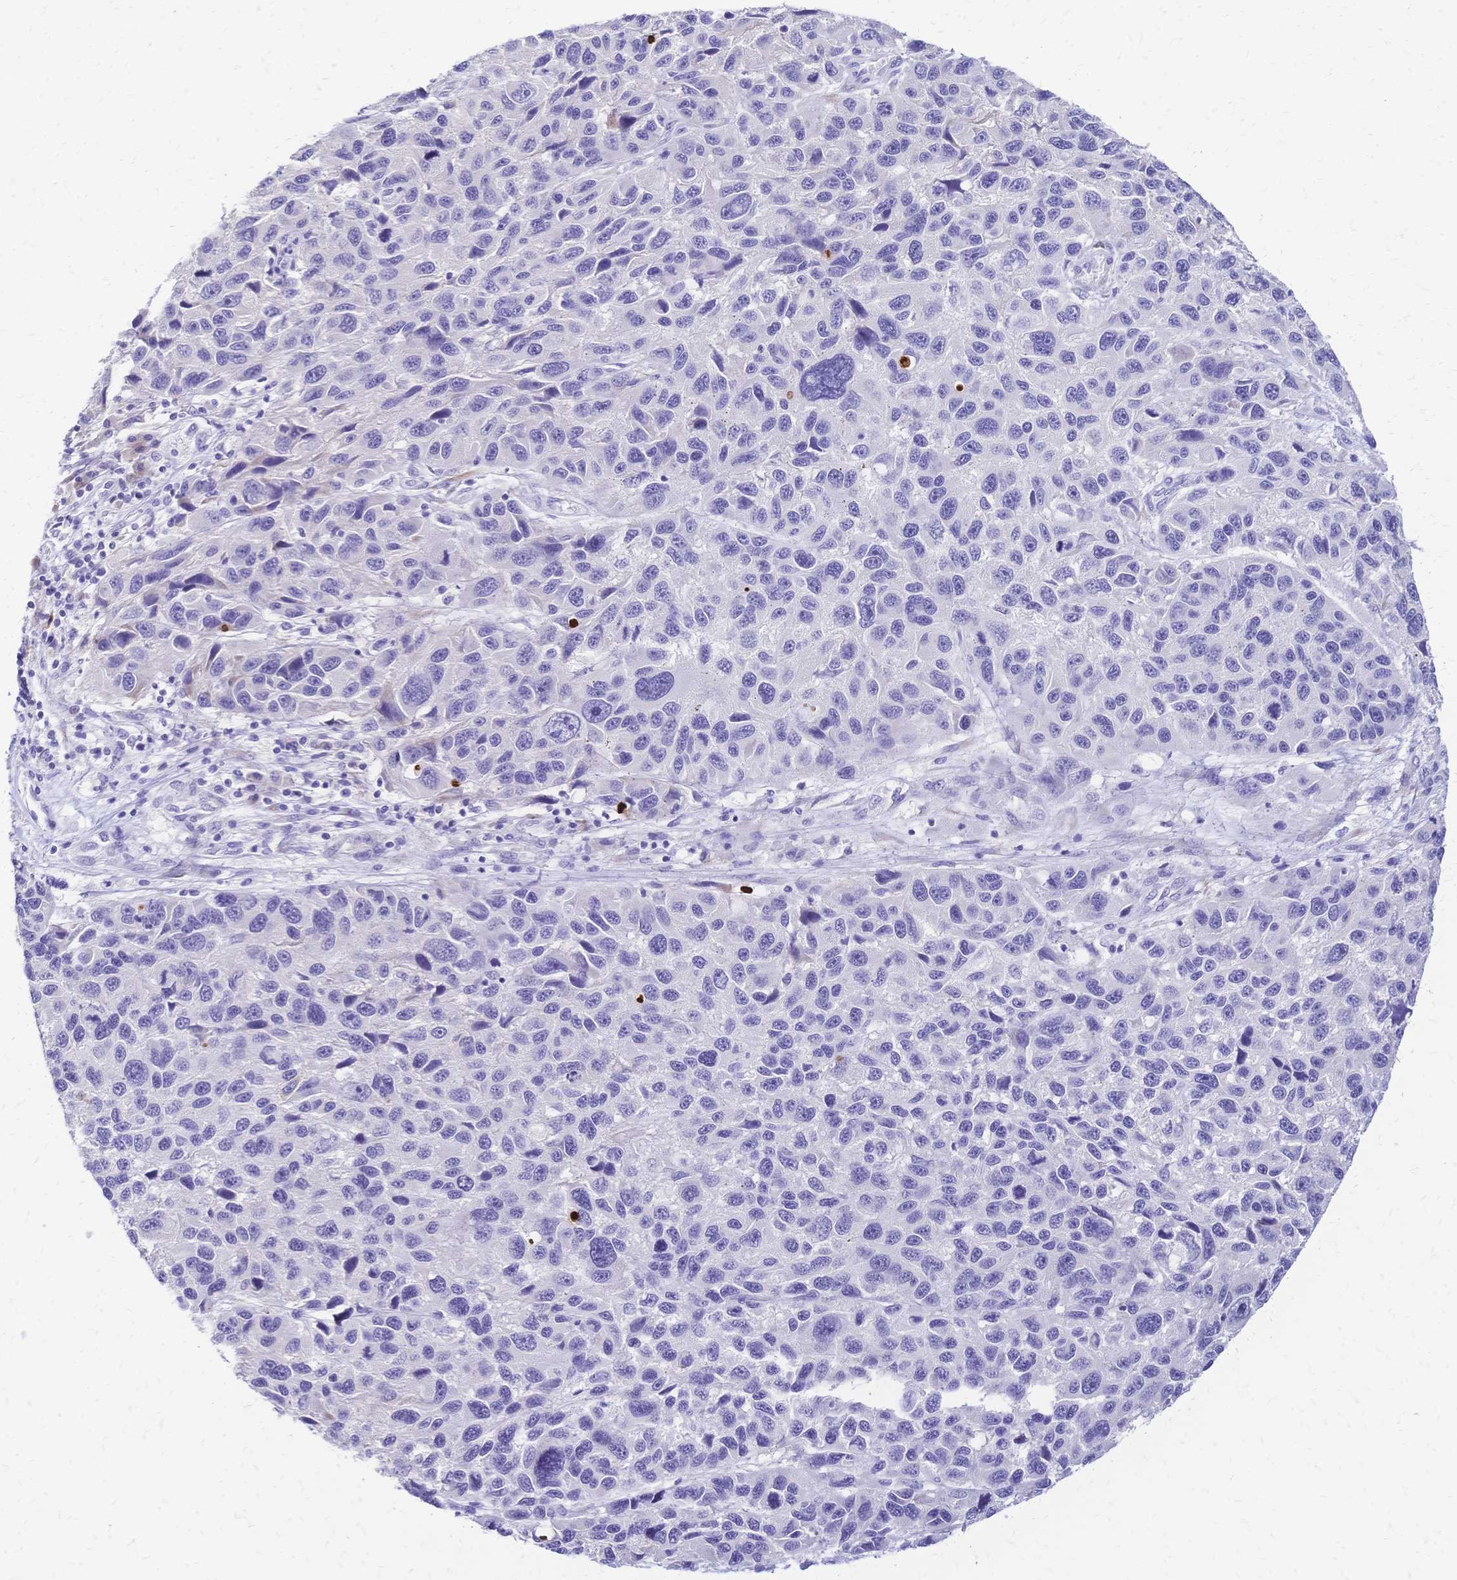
{"staining": {"intensity": "negative", "quantity": "none", "location": "none"}, "tissue": "melanoma", "cell_type": "Tumor cells", "image_type": "cancer", "snomed": [{"axis": "morphology", "description": "Malignant melanoma, NOS"}, {"axis": "topography", "description": "Skin"}], "caption": "Malignant melanoma was stained to show a protein in brown. There is no significant staining in tumor cells. The staining was performed using DAB to visualize the protein expression in brown, while the nuclei were stained in blue with hematoxylin (Magnification: 20x).", "gene": "GRB7", "patient": {"sex": "male", "age": 53}}